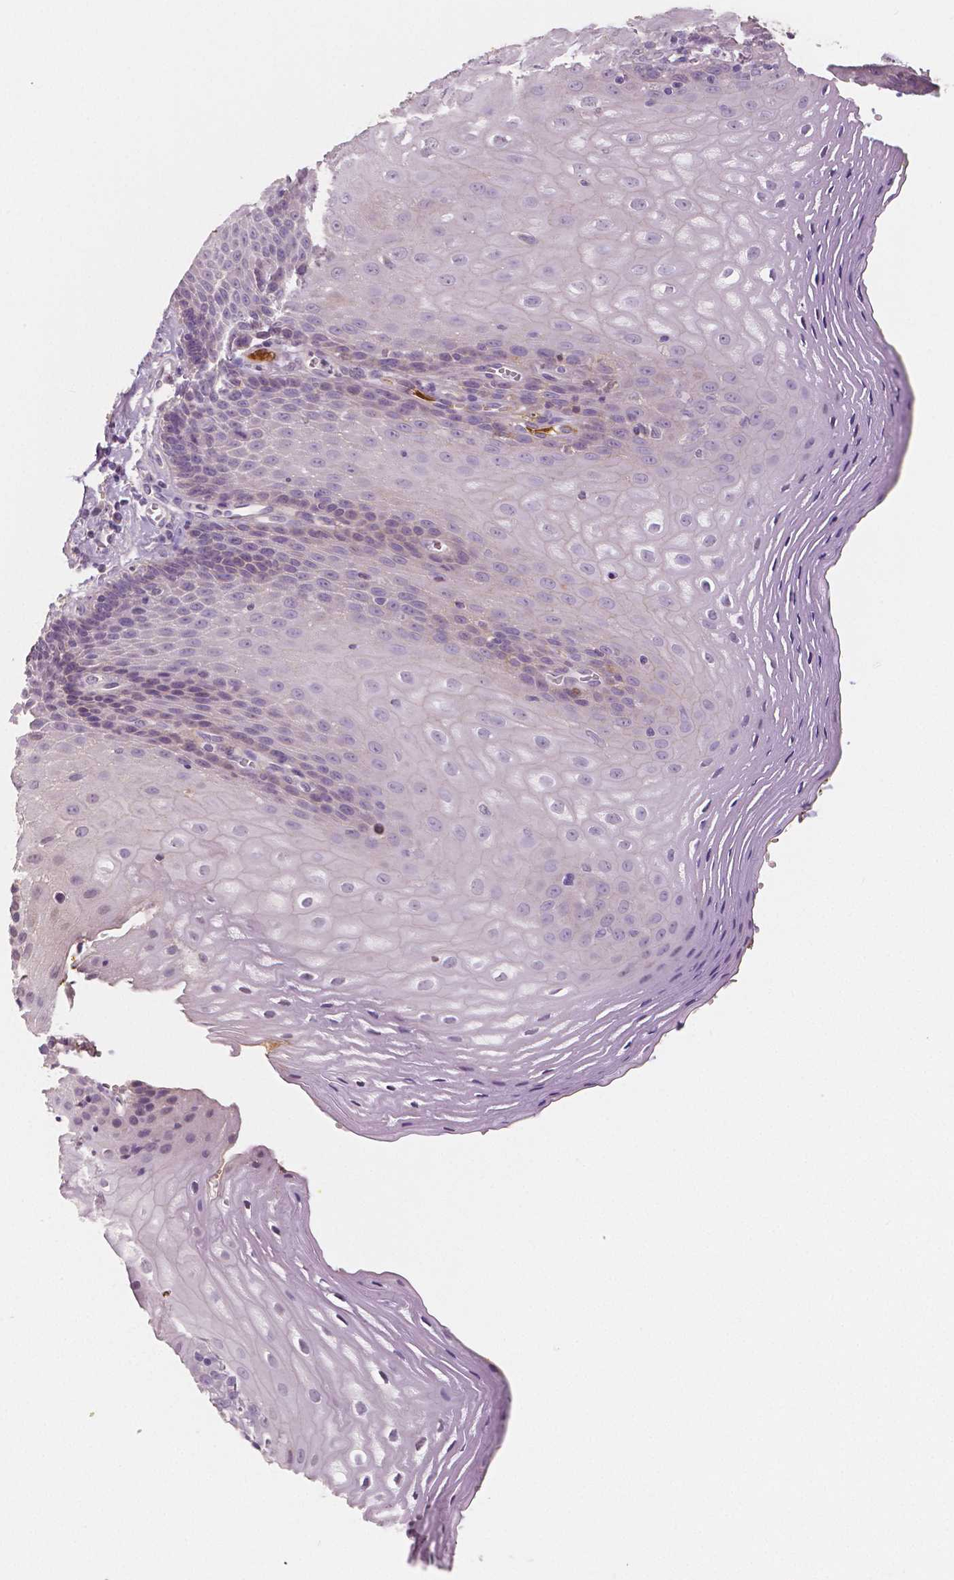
{"staining": {"intensity": "negative", "quantity": "none", "location": "none"}, "tissue": "esophagus", "cell_type": "Squamous epithelial cells", "image_type": "normal", "snomed": [{"axis": "morphology", "description": "Normal tissue, NOS"}, {"axis": "topography", "description": "Esophagus"}], "caption": "A micrograph of esophagus stained for a protein shows no brown staining in squamous epithelial cells.", "gene": "APOA4", "patient": {"sex": "female", "age": 68}}